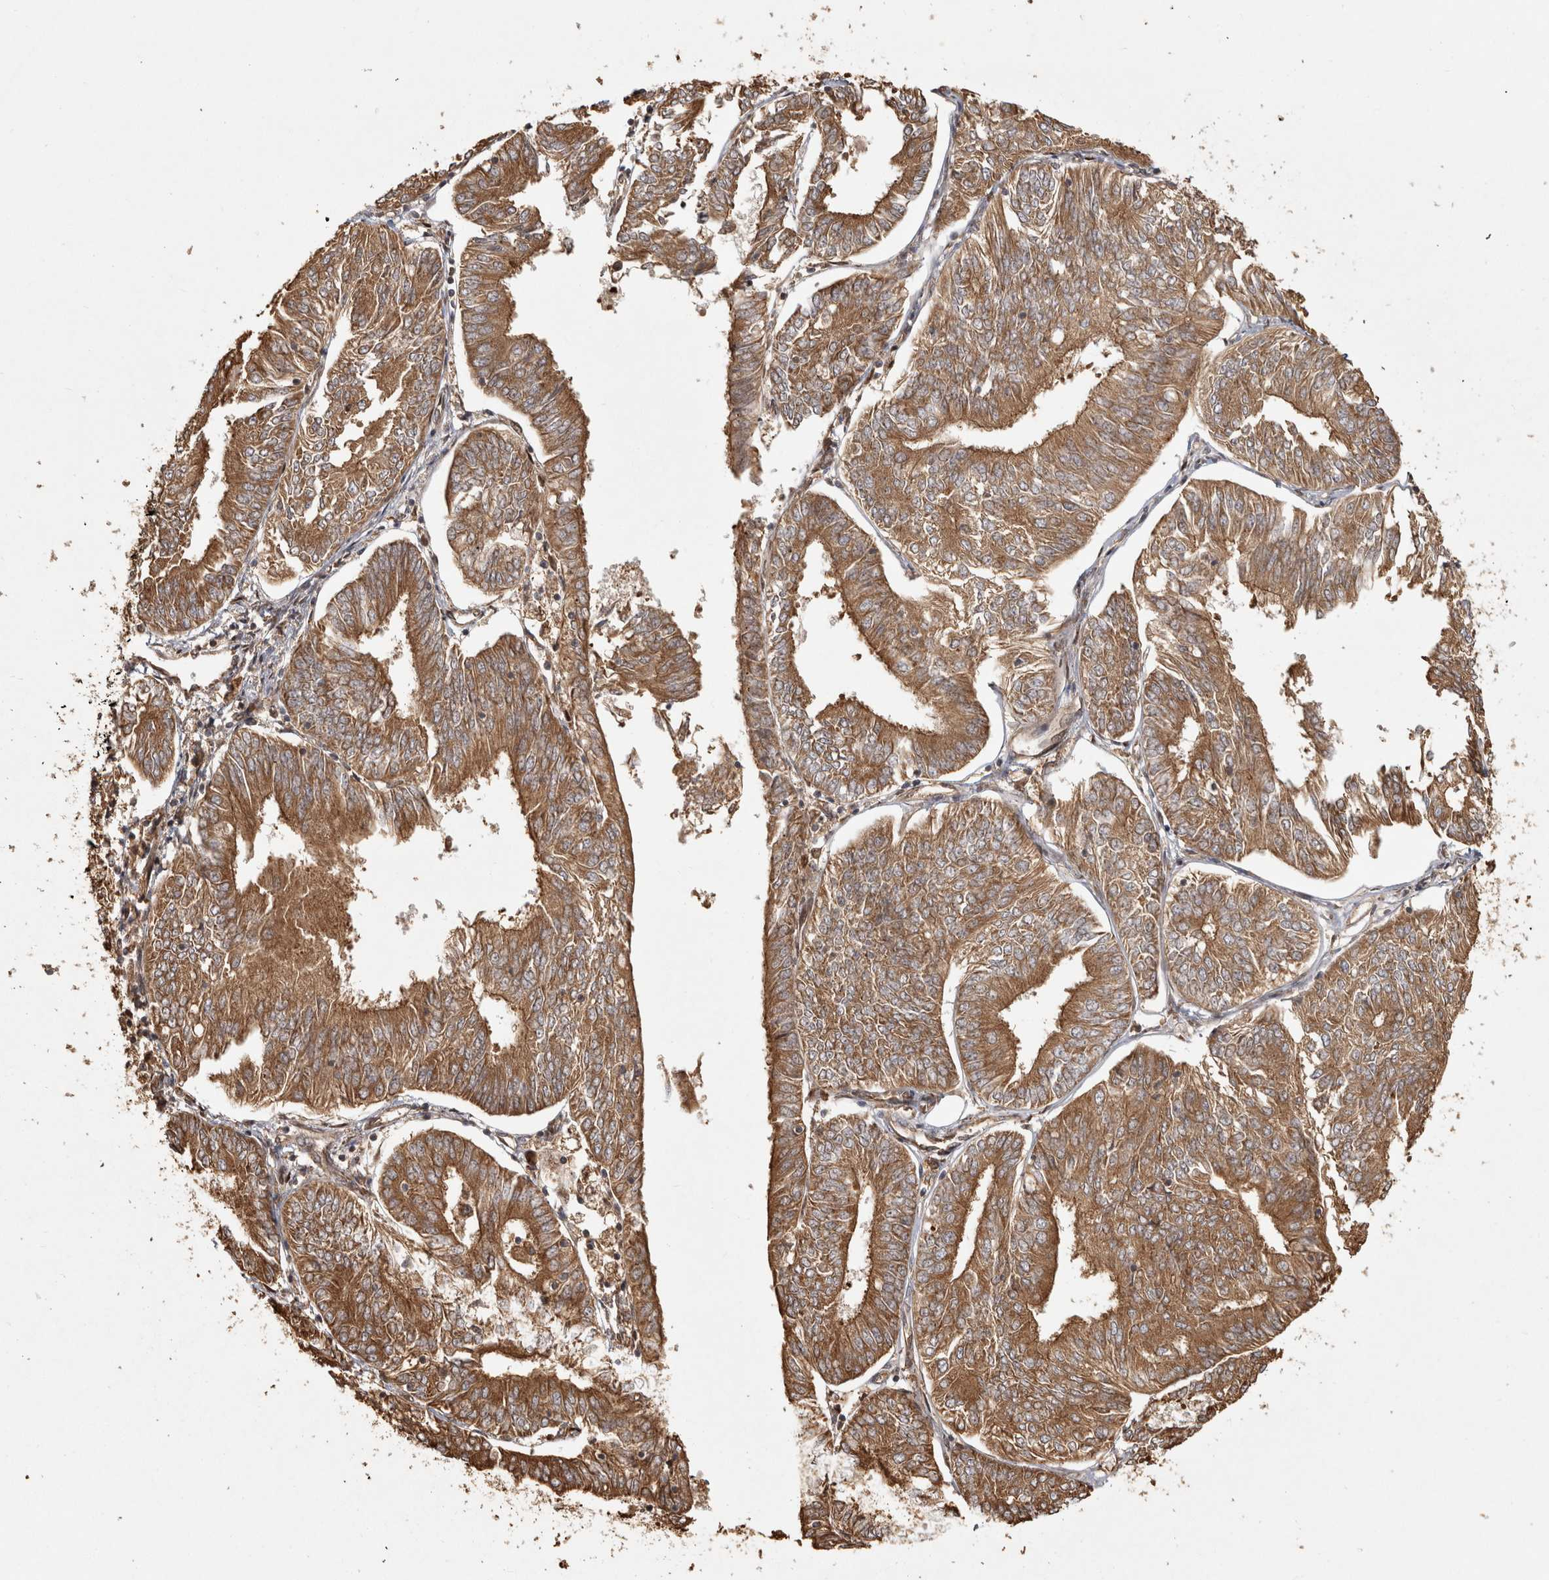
{"staining": {"intensity": "moderate", "quantity": ">75%", "location": "cytoplasmic/membranous"}, "tissue": "endometrial cancer", "cell_type": "Tumor cells", "image_type": "cancer", "snomed": [{"axis": "morphology", "description": "Adenocarcinoma, NOS"}, {"axis": "topography", "description": "Endometrium"}], "caption": "Endometrial cancer (adenocarcinoma) tissue demonstrates moderate cytoplasmic/membranous positivity in about >75% of tumor cells", "gene": "CAMSAP2", "patient": {"sex": "female", "age": 58}}